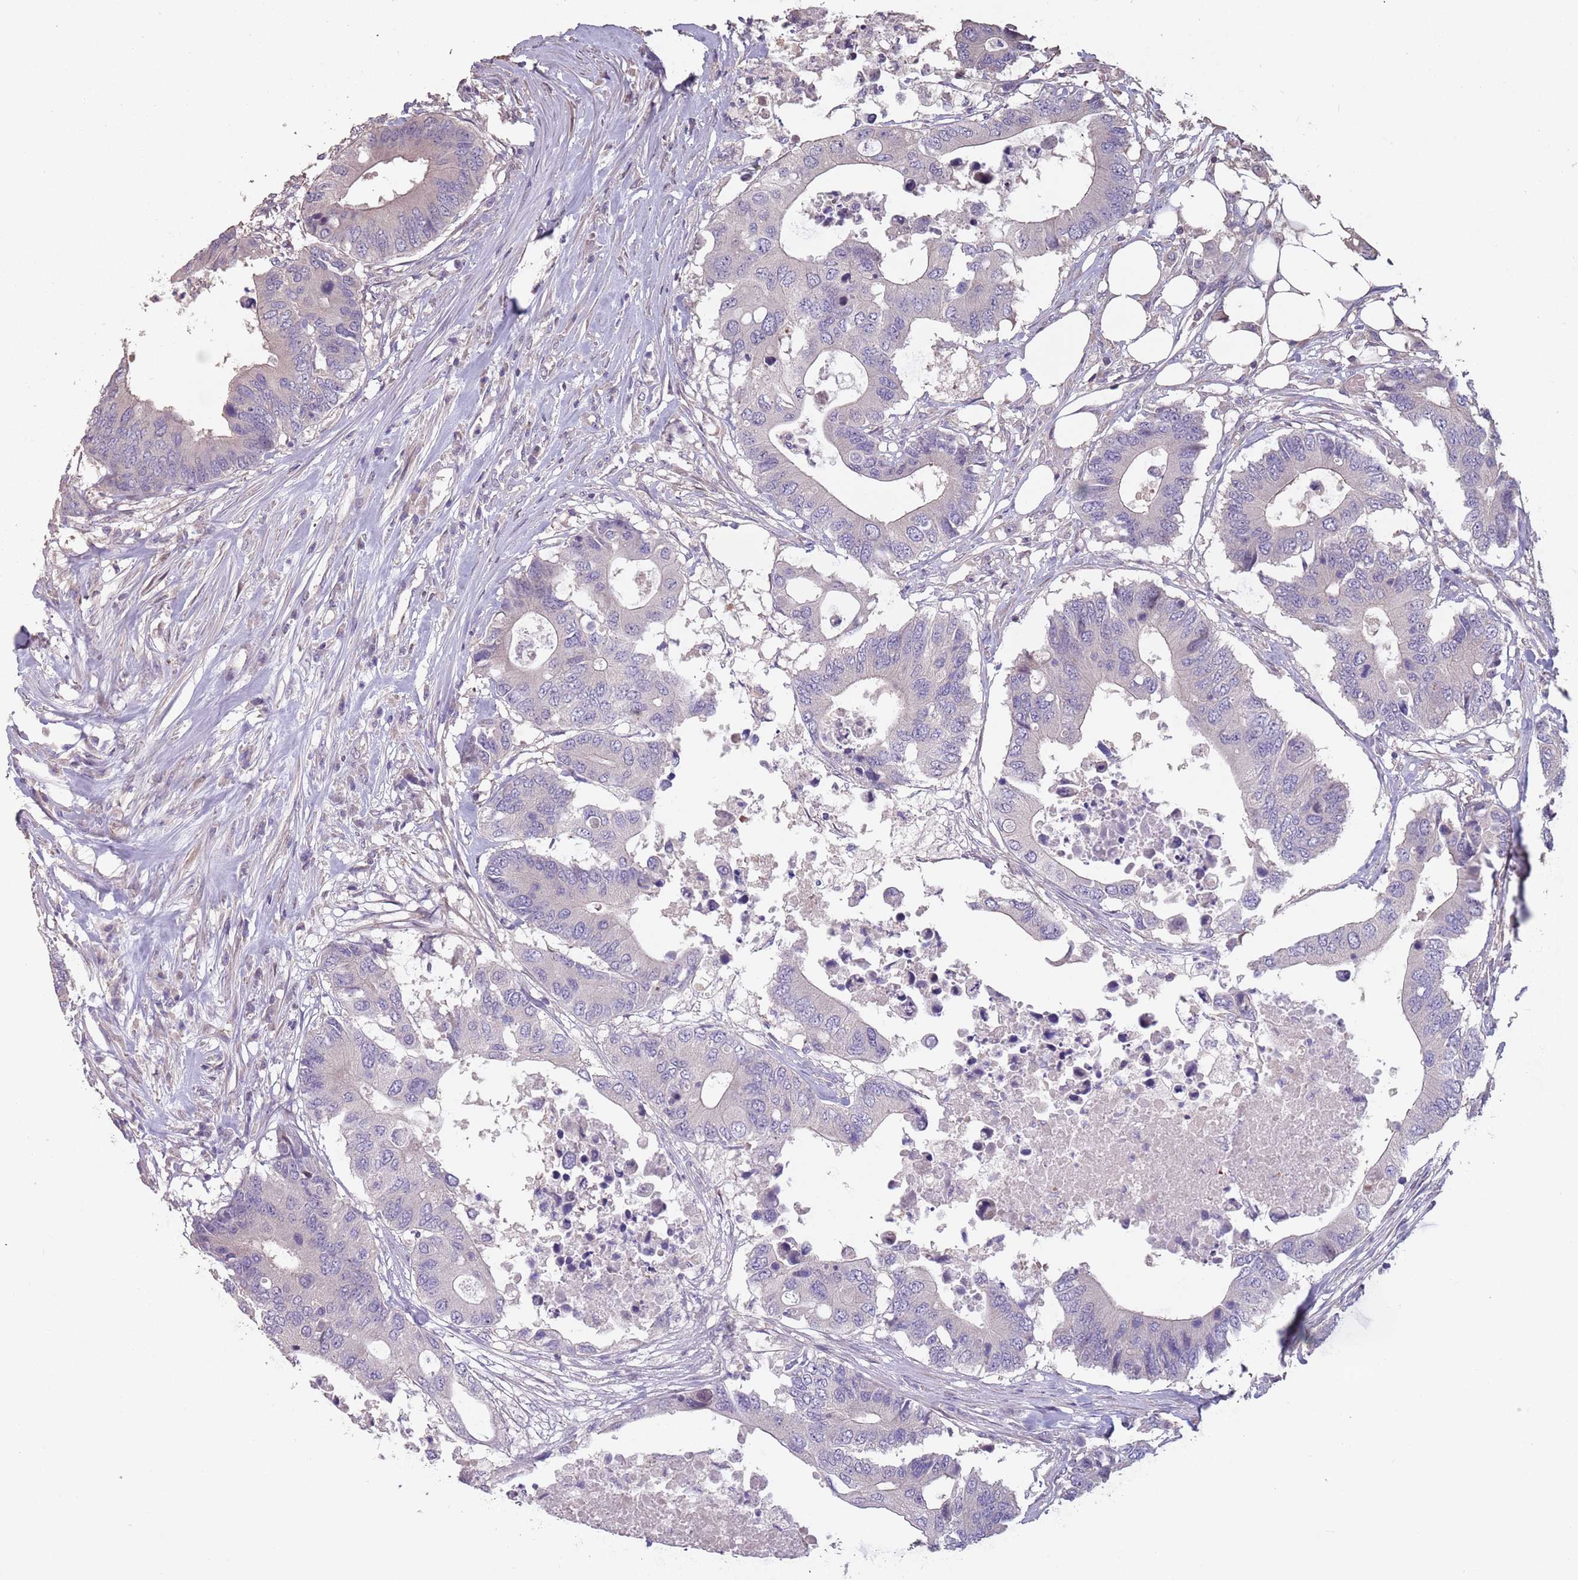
{"staining": {"intensity": "negative", "quantity": "none", "location": "none"}, "tissue": "colorectal cancer", "cell_type": "Tumor cells", "image_type": "cancer", "snomed": [{"axis": "morphology", "description": "Adenocarcinoma, NOS"}, {"axis": "topography", "description": "Colon"}], "caption": "The histopathology image displays no significant staining in tumor cells of colorectal cancer (adenocarcinoma).", "gene": "MBD3L1", "patient": {"sex": "male", "age": 71}}